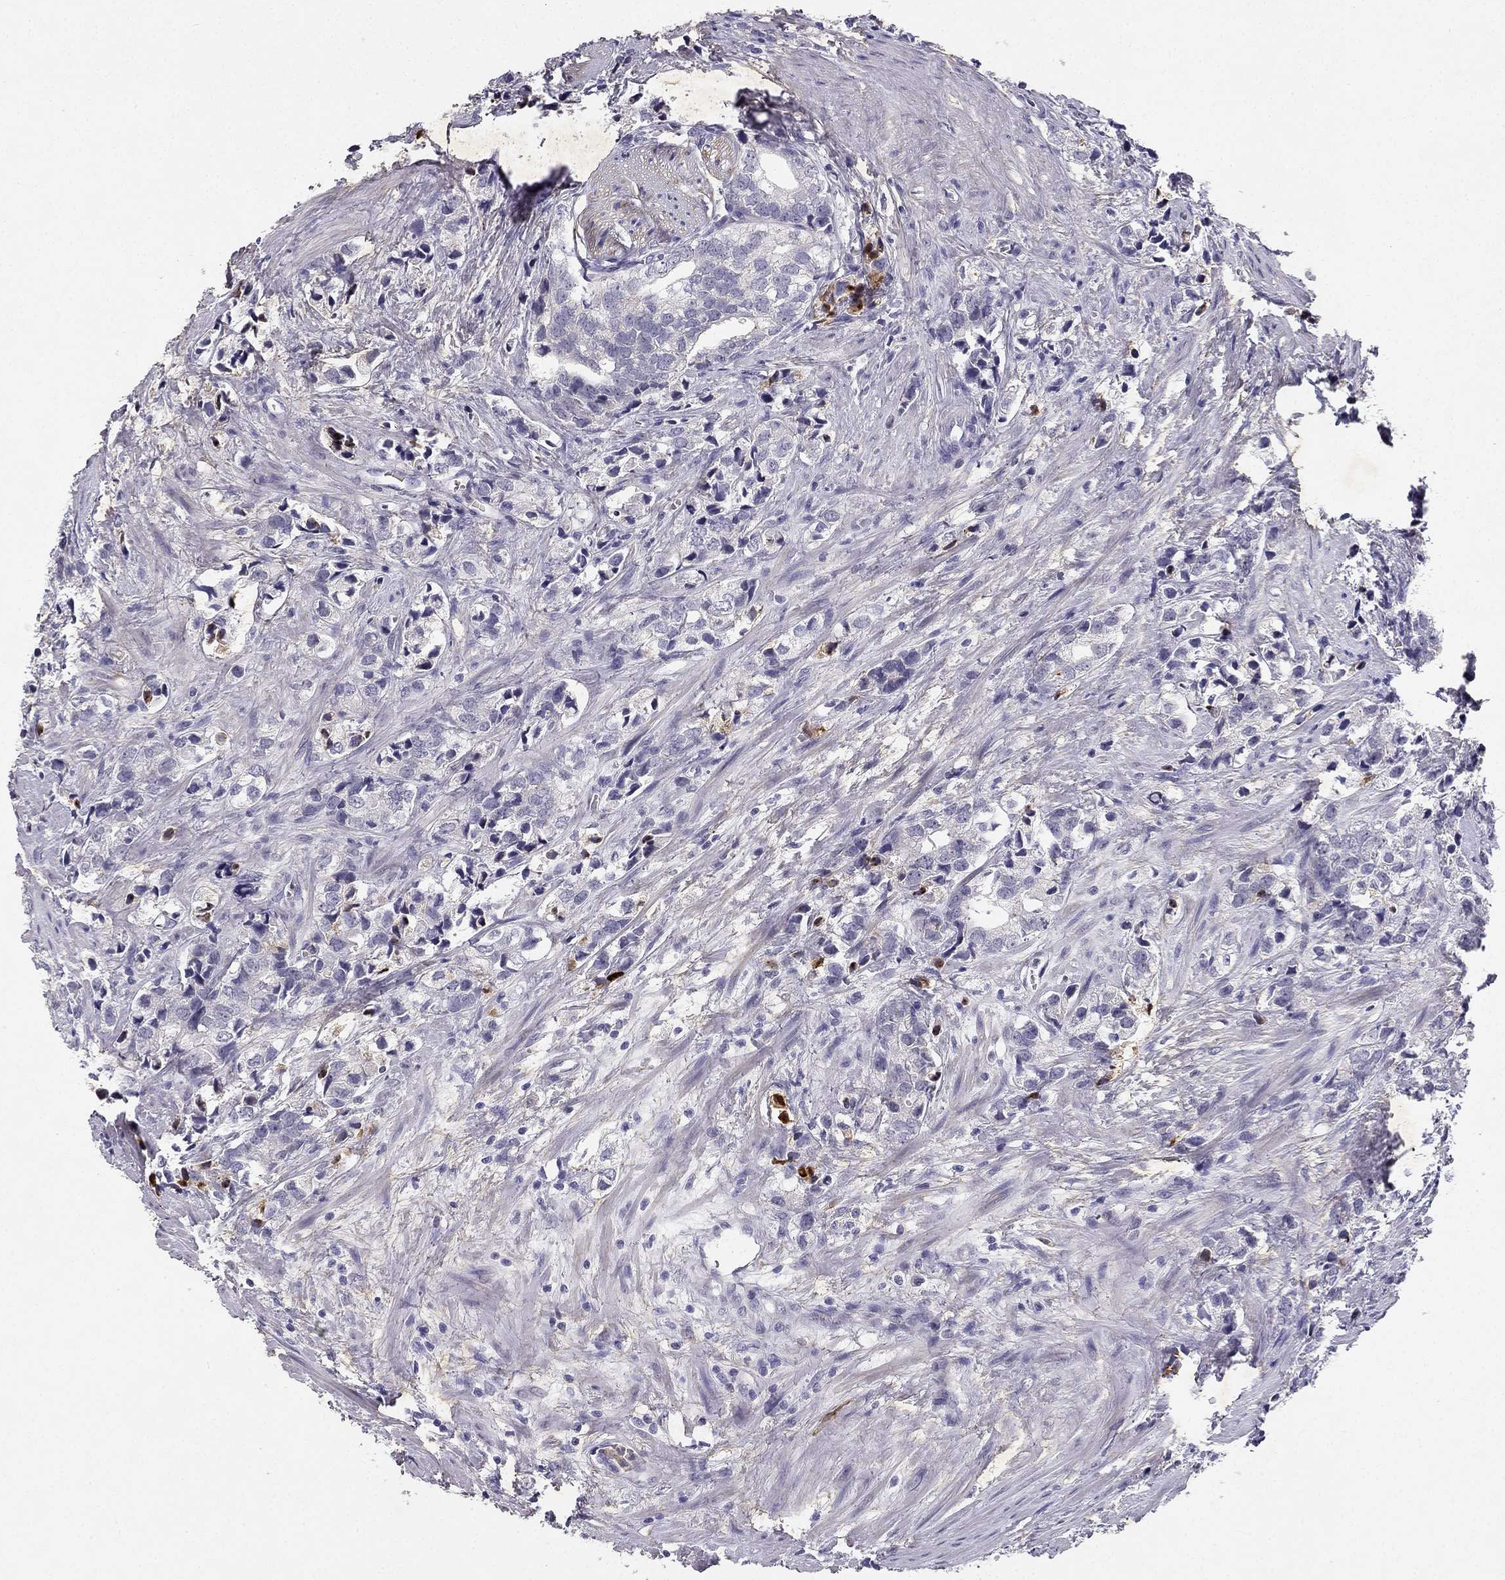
{"staining": {"intensity": "negative", "quantity": "none", "location": "none"}, "tissue": "prostate cancer", "cell_type": "Tumor cells", "image_type": "cancer", "snomed": [{"axis": "morphology", "description": "Adenocarcinoma, NOS"}, {"axis": "topography", "description": "Prostate and seminal vesicle, NOS"}], "caption": "A micrograph of human adenocarcinoma (prostate) is negative for staining in tumor cells. (Stains: DAB (3,3'-diaminobenzidine) immunohistochemistry (IHC) with hematoxylin counter stain, Microscopy: brightfield microscopy at high magnification).", "gene": "SLC6A4", "patient": {"sex": "male", "age": 63}}